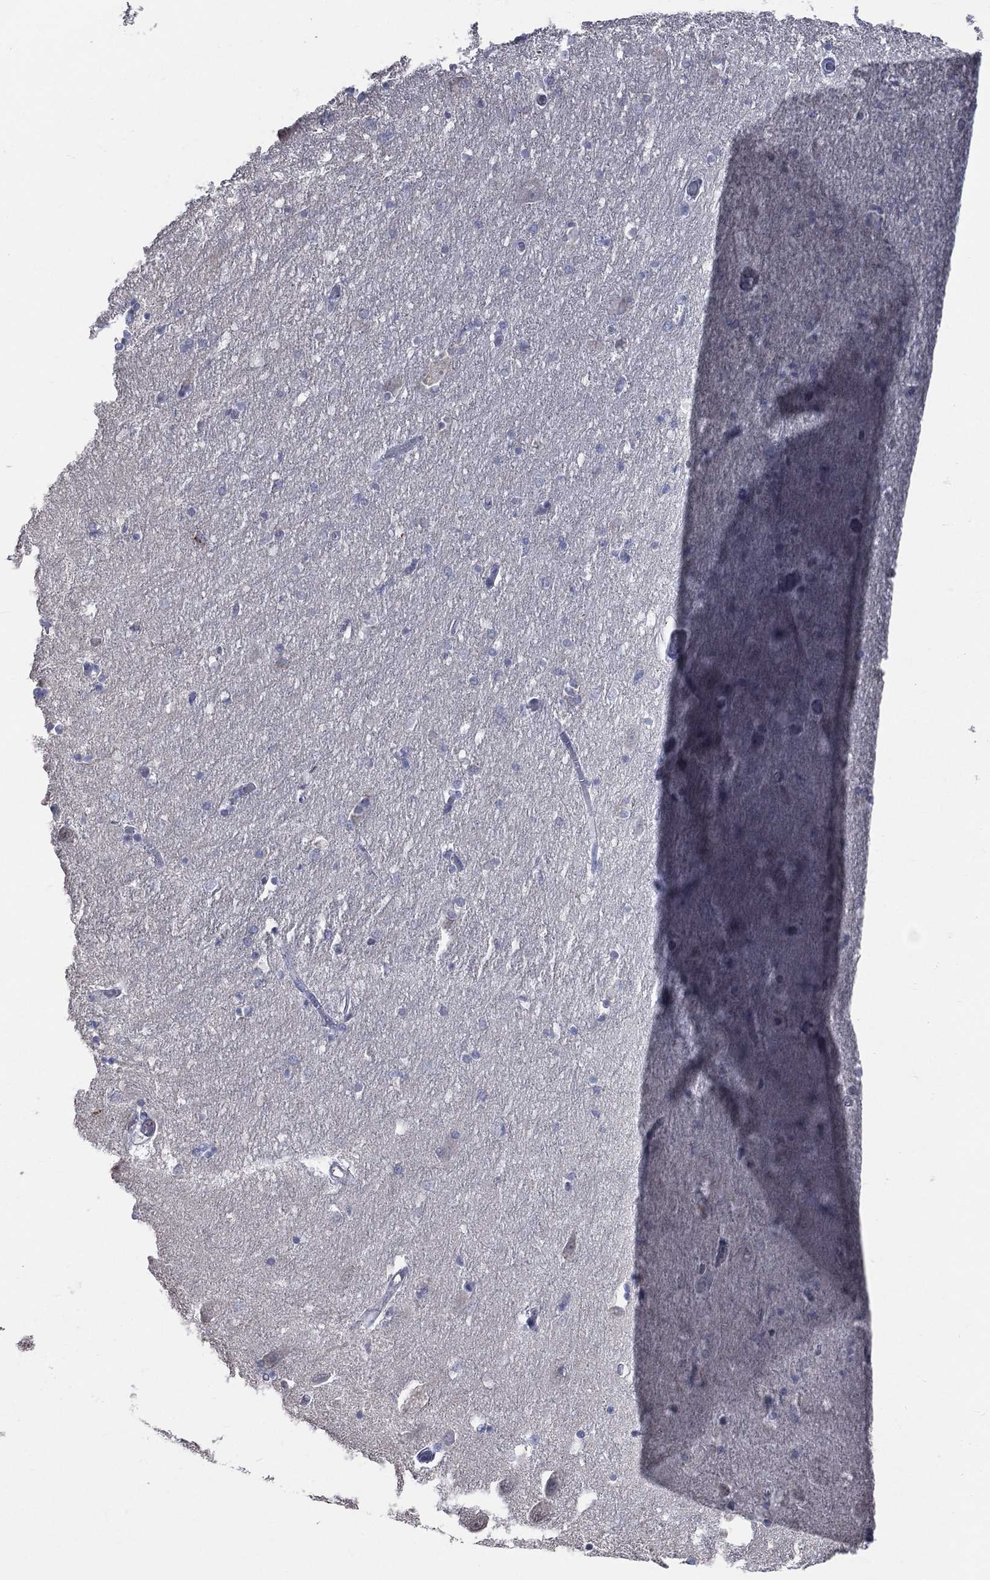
{"staining": {"intensity": "moderate", "quantity": "<25%", "location": "cytoplasmic/membranous"}, "tissue": "hippocampus", "cell_type": "Glial cells", "image_type": "normal", "snomed": [{"axis": "morphology", "description": "Normal tissue, NOS"}, {"axis": "topography", "description": "Lateral ventricle wall"}, {"axis": "topography", "description": "Hippocampus"}], "caption": "Immunohistochemical staining of unremarkable hippocampus exhibits low levels of moderate cytoplasmic/membranous staining in about <25% of glial cells.", "gene": "AKAP3", "patient": {"sex": "female", "age": 63}}